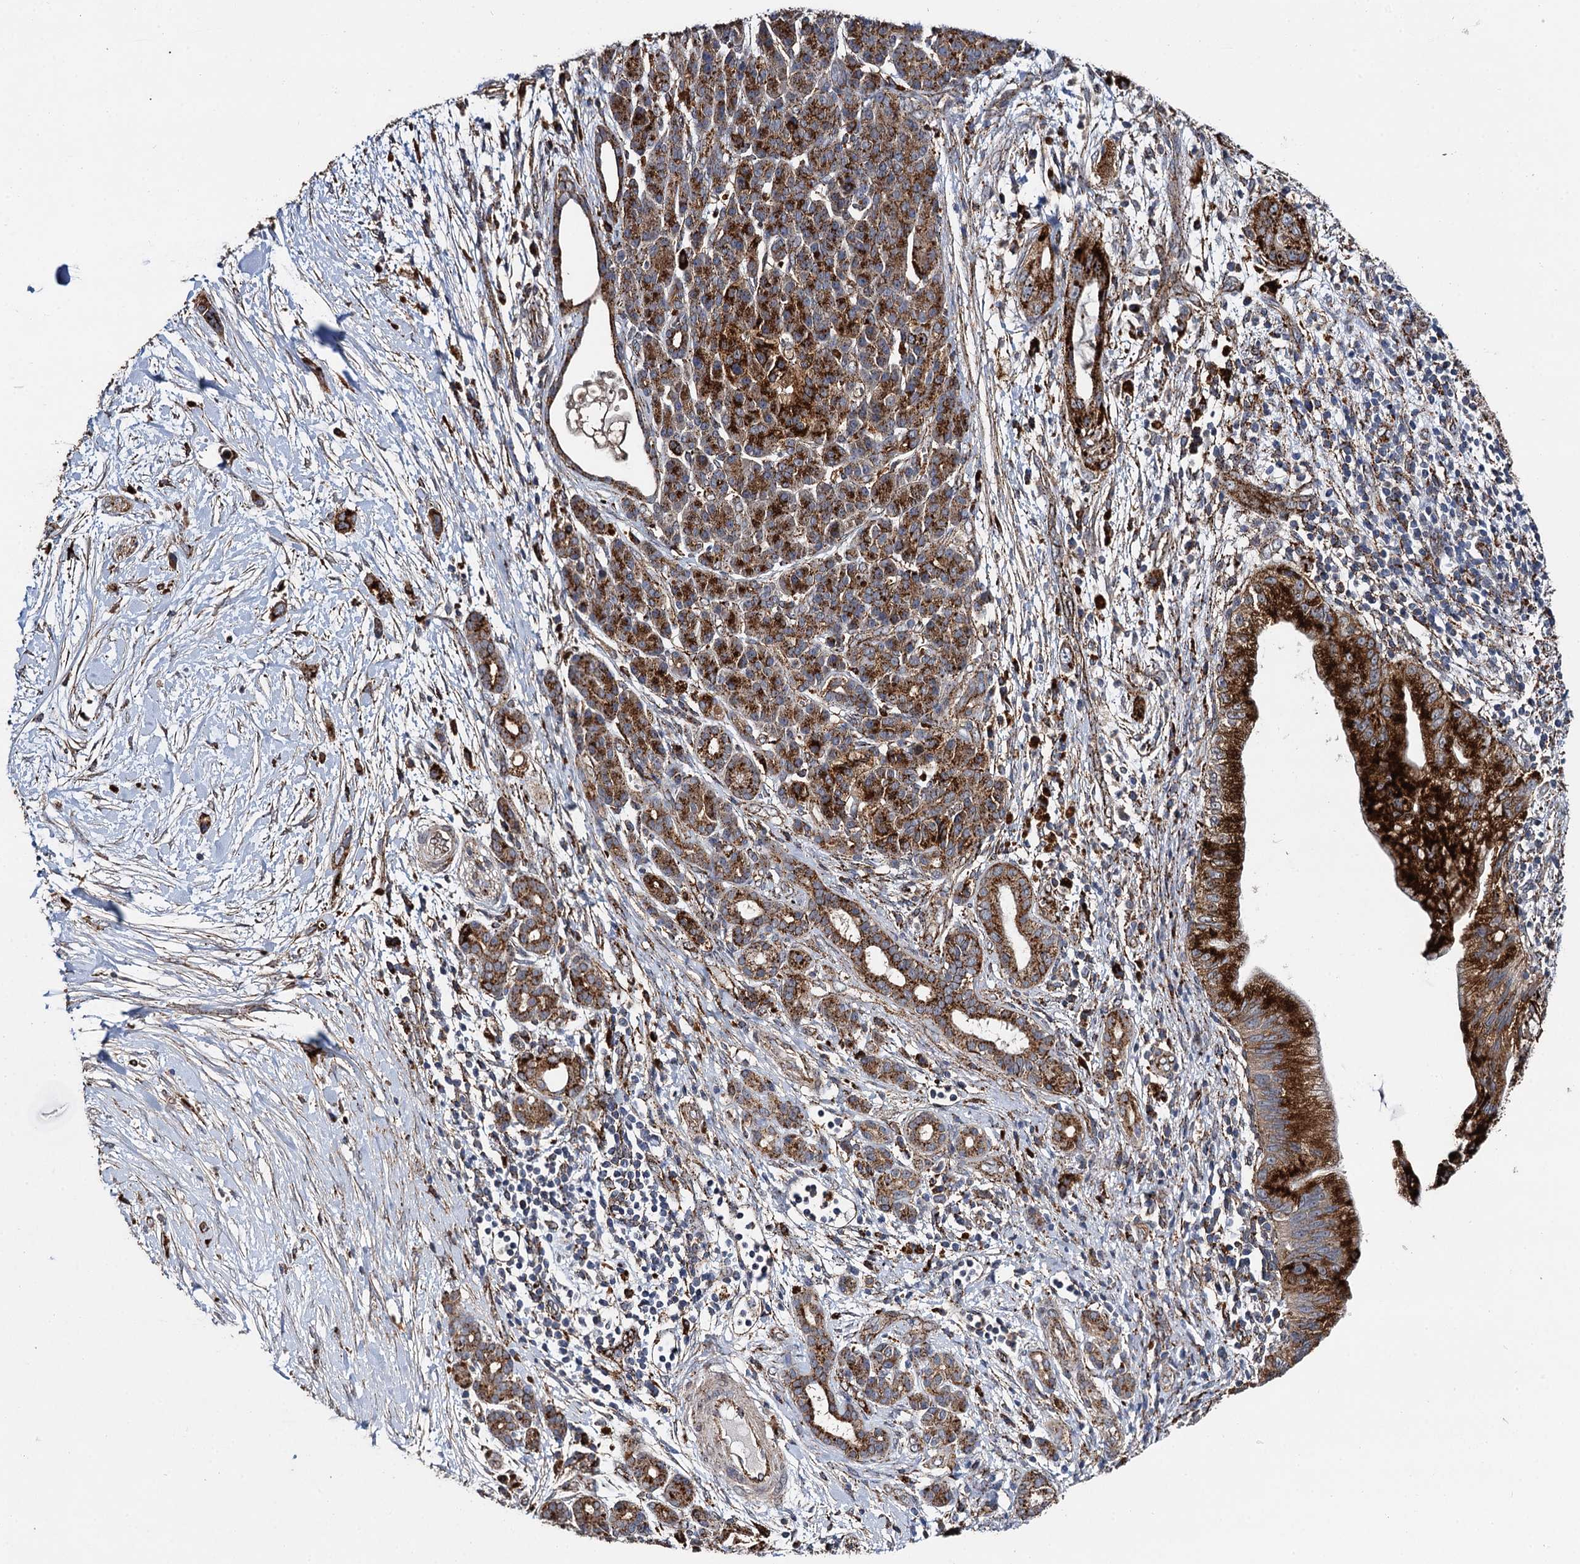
{"staining": {"intensity": "strong", "quantity": ">75%", "location": "cytoplasmic/membranous"}, "tissue": "pancreatic cancer", "cell_type": "Tumor cells", "image_type": "cancer", "snomed": [{"axis": "morphology", "description": "Adenocarcinoma, NOS"}, {"axis": "topography", "description": "Pancreas"}], "caption": "Immunohistochemical staining of pancreatic cancer (adenocarcinoma) demonstrates strong cytoplasmic/membranous protein staining in approximately >75% of tumor cells.", "gene": "GBA1", "patient": {"sex": "male", "age": 59}}